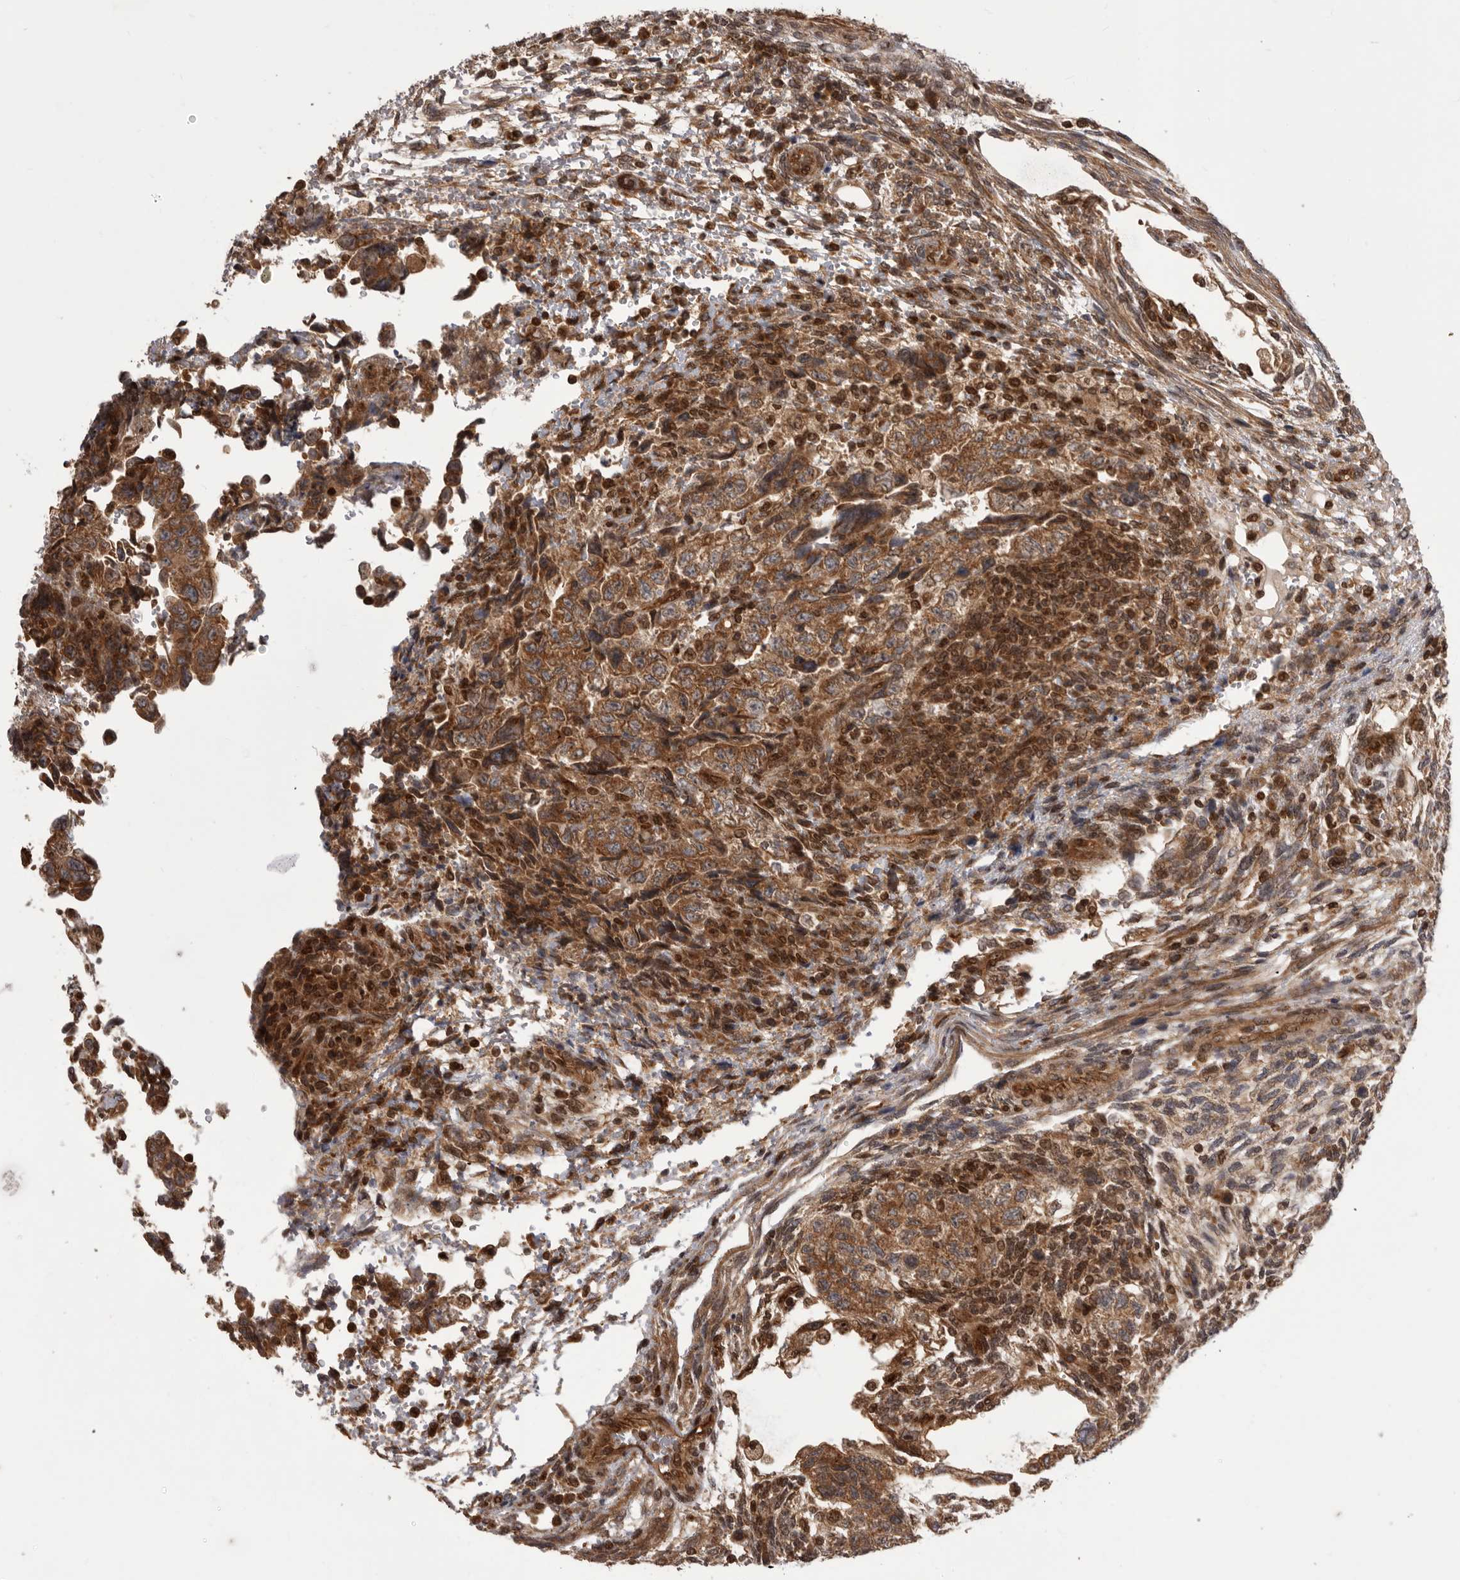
{"staining": {"intensity": "moderate", "quantity": ">75%", "location": "cytoplasmic/membranous"}, "tissue": "testis cancer", "cell_type": "Tumor cells", "image_type": "cancer", "snomed": [{"axis": "morphology", "description": "Normal tissue, NOS"}, {"axis": "morphology", "description": "Carcinoma, Embryonal, NOS"}, {"axis": "topography", "description": "Testis"}], "caption": "Tumor cells display moderate cytoplasmic/membranous staining in about >75% of cells in embryonal carcinoma (testis).", "gene": "DHDDS", "patient": {"sex": "male", "age": 36}}